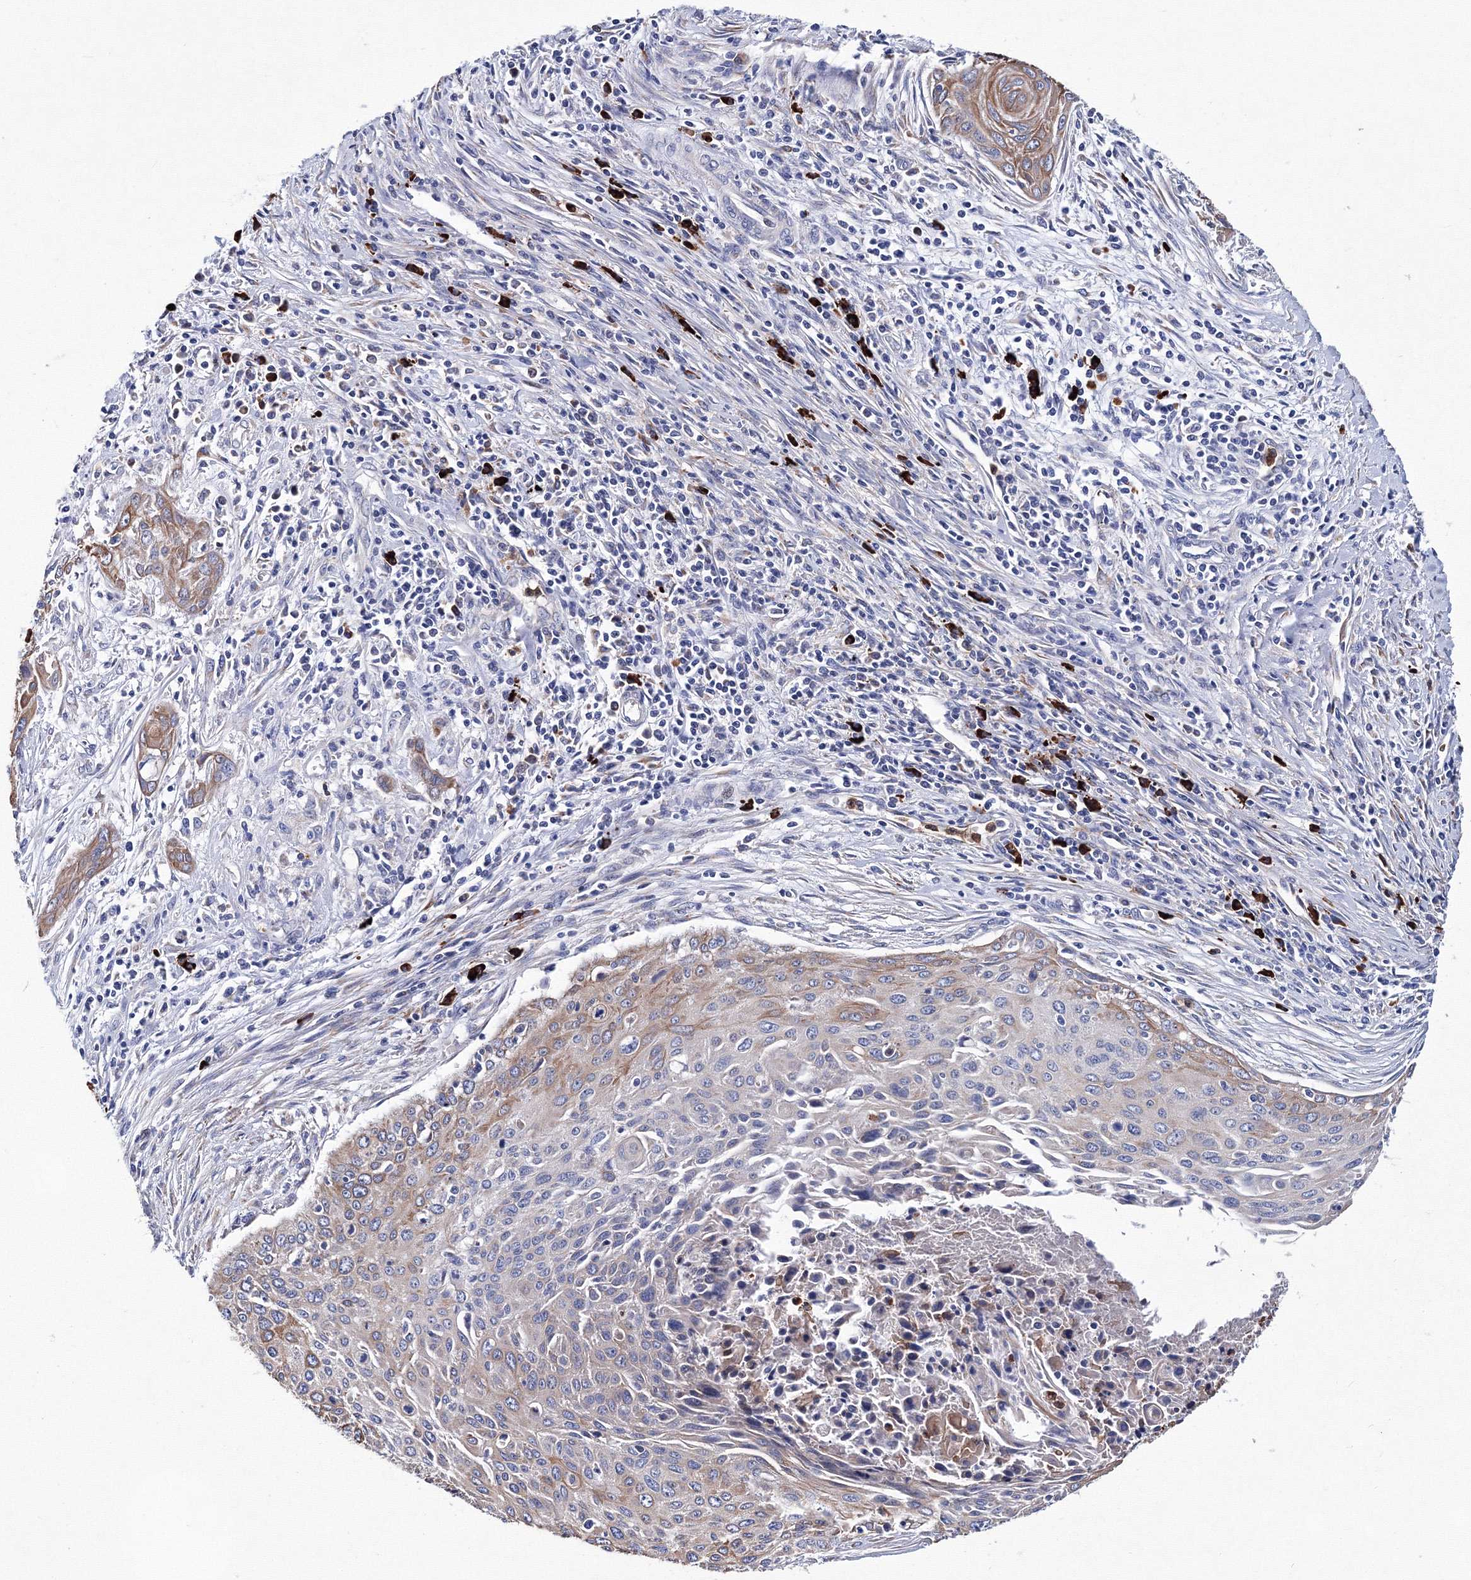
{"staining": {"intensity": "moderate", "quantity": ">75%", "location": "cytoplasmic/membranous"}, "tissue": "cervical cancer", "cell_type": "Tumor cells", "image_type": "cancer", "snomed": [{"axis": "morphology", "description": "Squamous cell carcinoma, NOS"}, {"axis": "topography", "description": "Cervix"}], "caption": "Human cervical cancer (squamous cell carcinoma) stained with a brown dye exhibits moderate cytoplasmic/membranous positive expression in approximately >75% of tumor cells.", "gene": "TRPM2", "patient": {"sex": "female", "age": 55}}